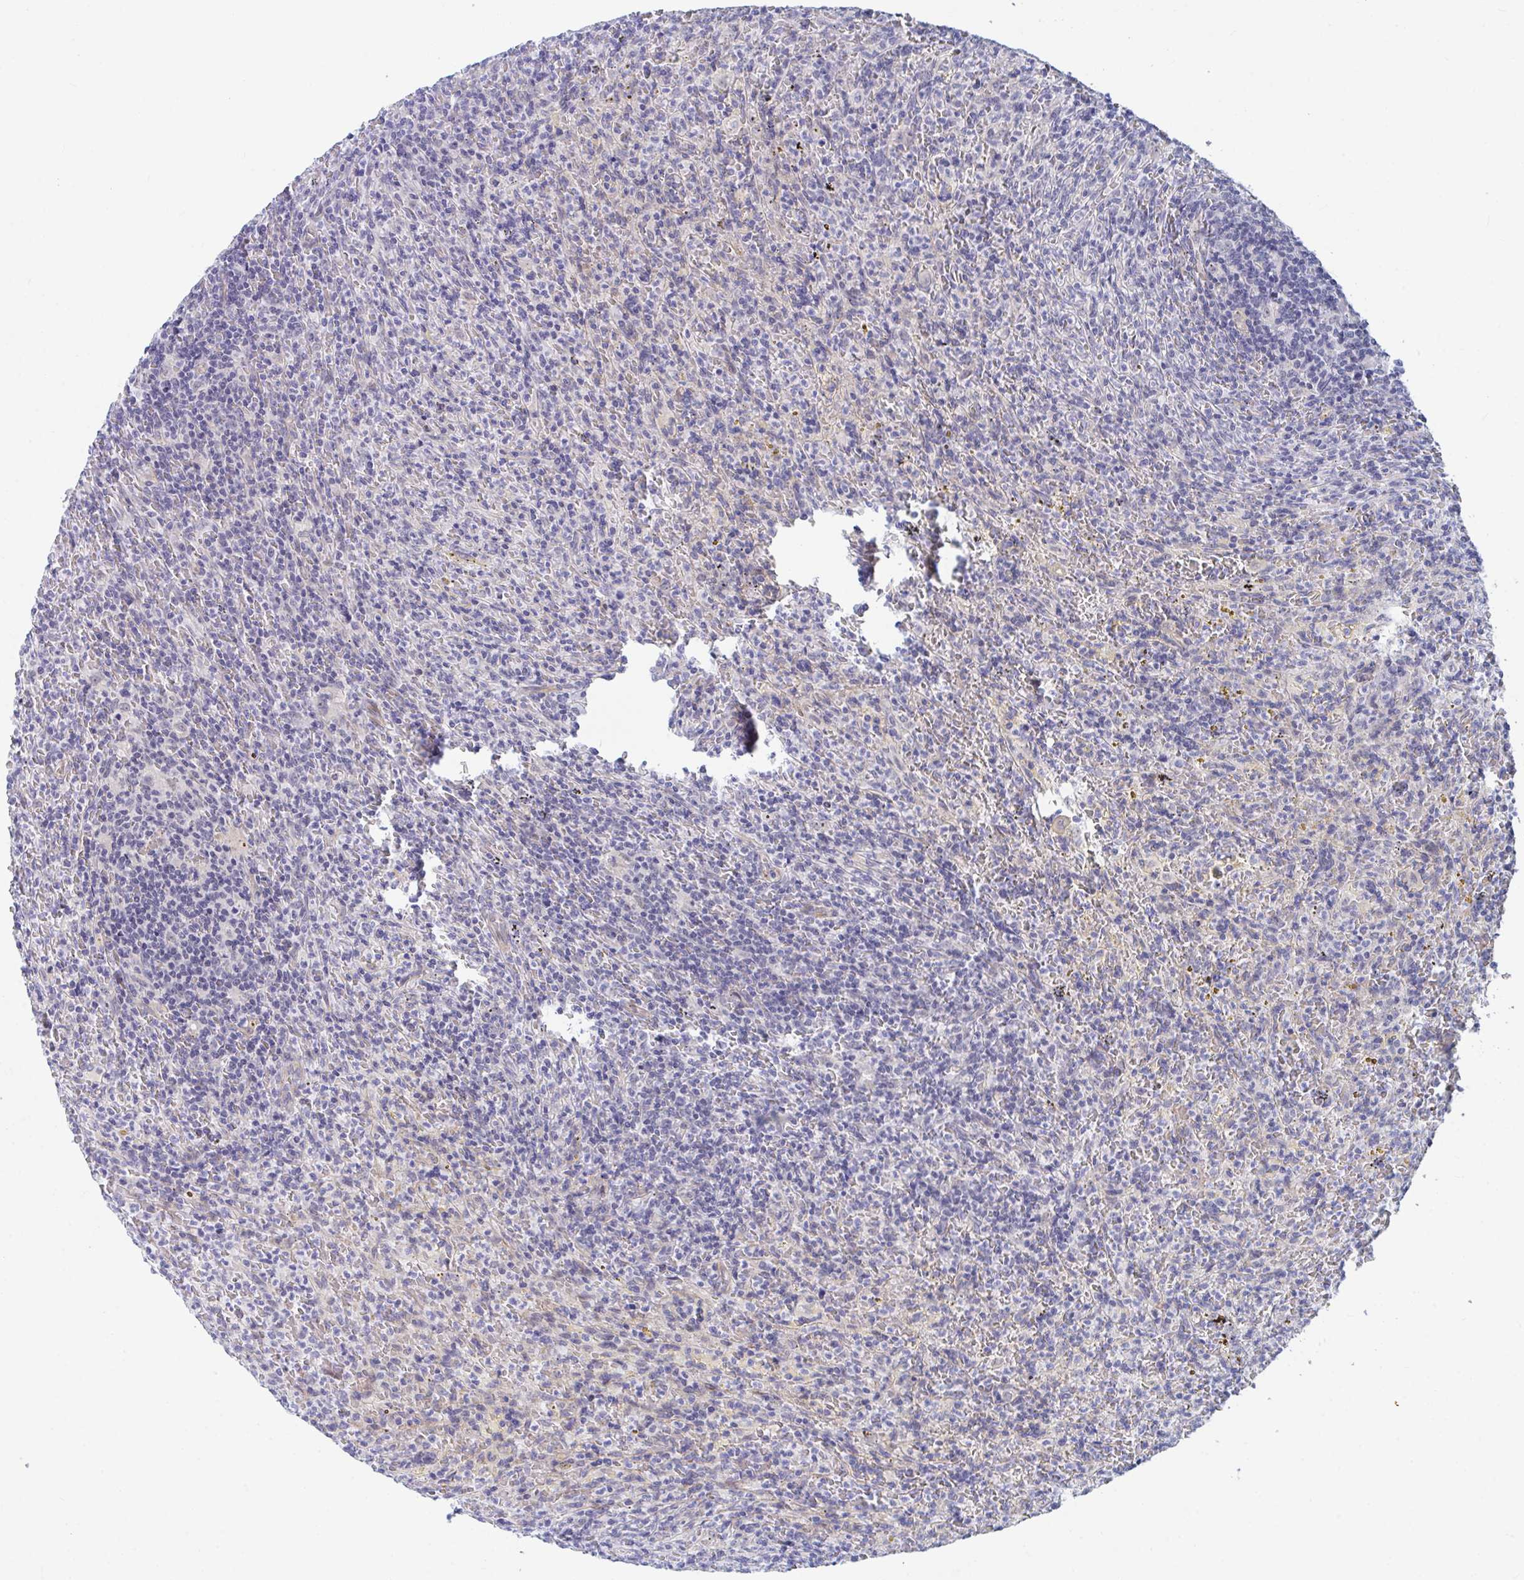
{"staining": {"intensity": "negative", "quantity": "none", "location": "none"}, "tissue": "lymphoma", "cell_type": "Tumor cells", "image_type": "cancer", "snomed": [{"axis": "morphology", "description": "Malignant lymphoma, non-Hodgkin's type, Low grade"}, {"axis": "topography", "description": "Spleen"}], "caption": "Immunohistochemistry photomicrograph of neoplastic tissue: human low-grade malignant lymphoma, non-Hodgkin's type stained with DAB displays no significant protein staining in tumor cells.", "gene": "DAOA", "patient": {"sex": "female", "age": 70}}